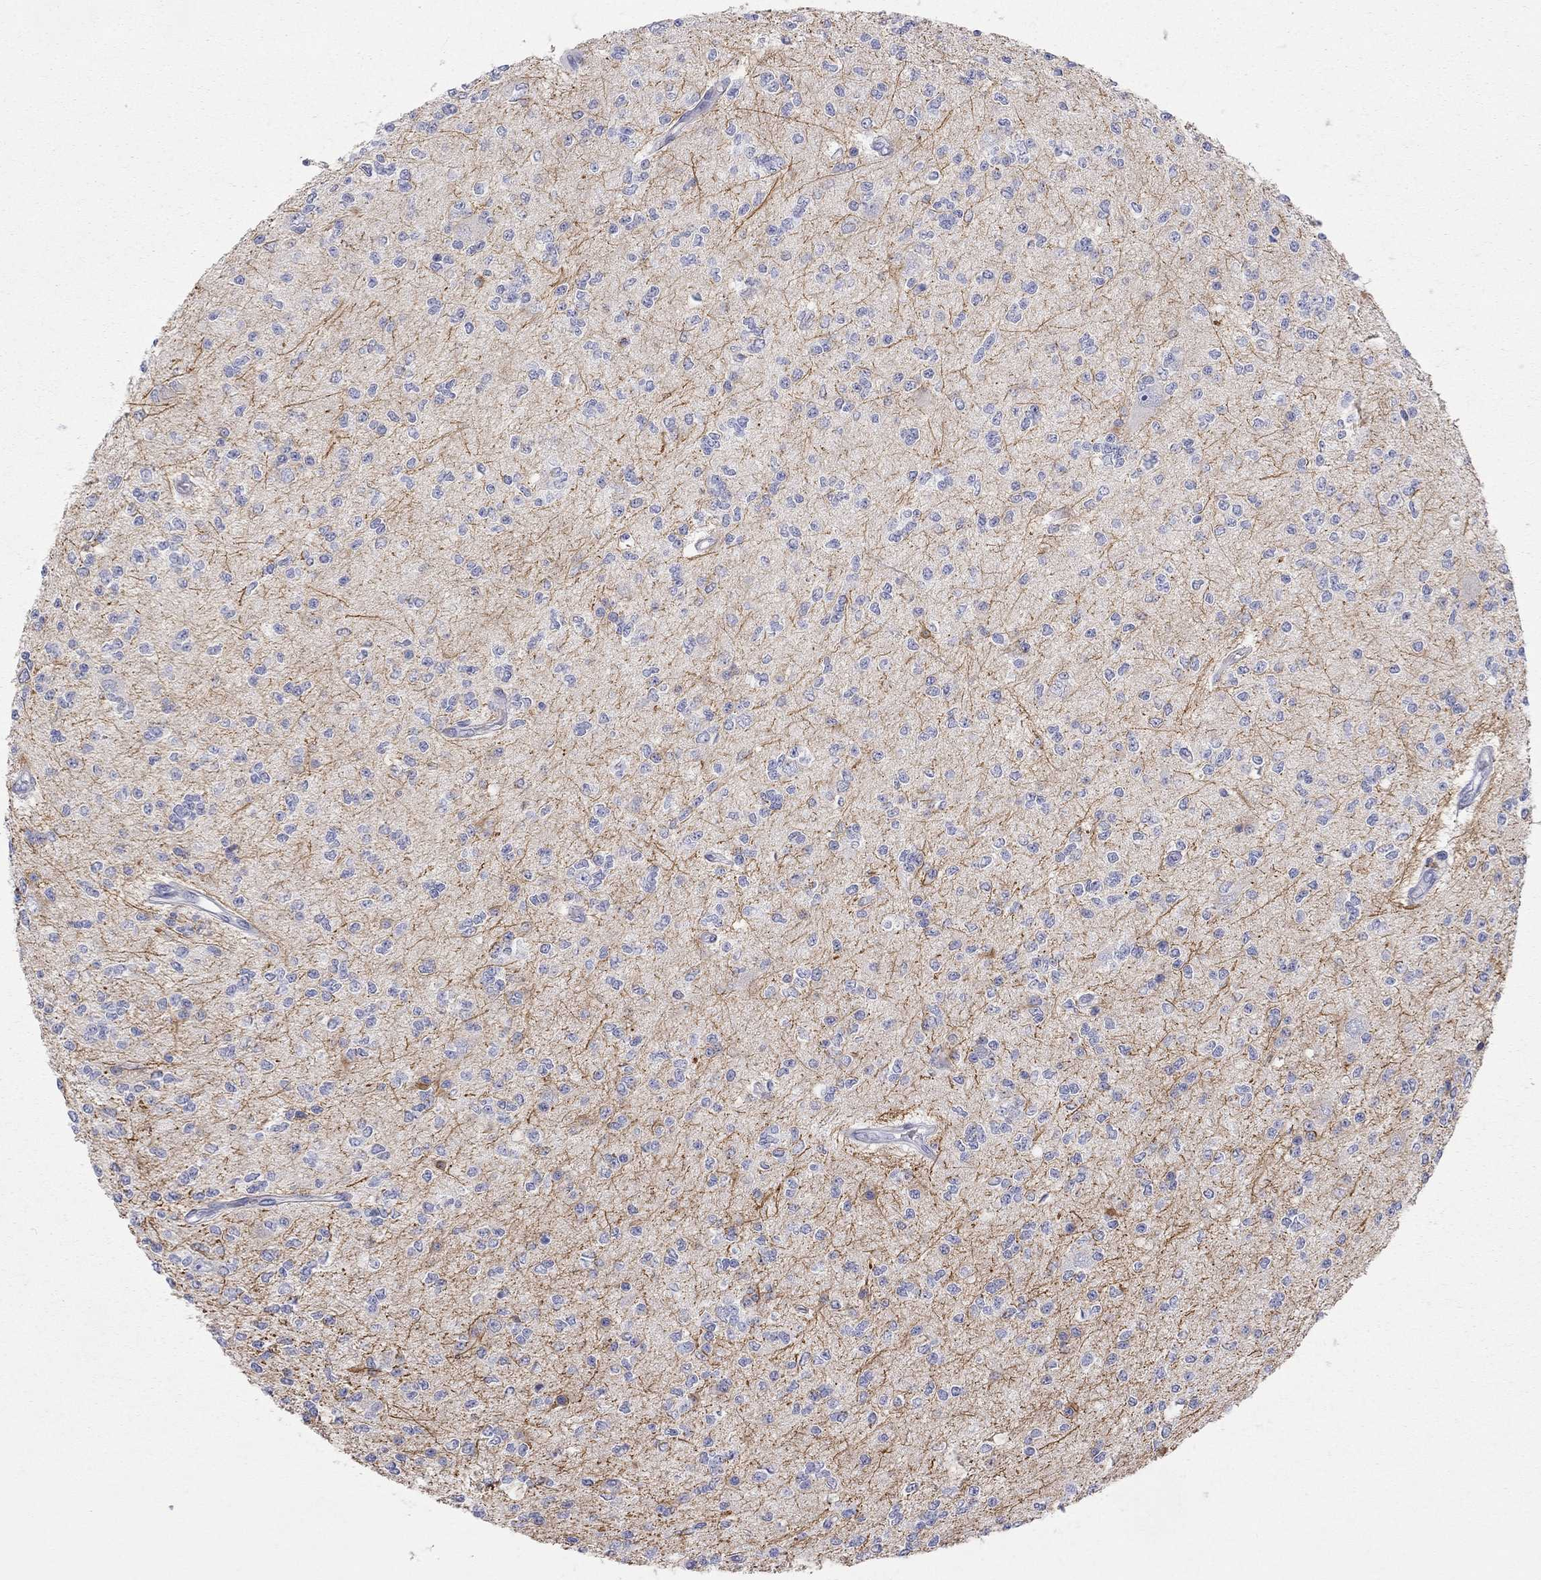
{"staining": {"intensity": "negative", "quantity": "none", "location": "none"}, "tissue": "glioma", "cell_type": "Tumor cells", "image_type": "cancer", "snomed": [{"axis": "morphology", "description": "Glioma, malignant, Low grade"}, {"axis": "topography", "description": "Brain"}], "caption": "Glioma stained for a protein using immunohistochemistry shows no staining tumor cells.", "gene": "PCDHGC5", "patient": {"sex": "male", "age": 67}}